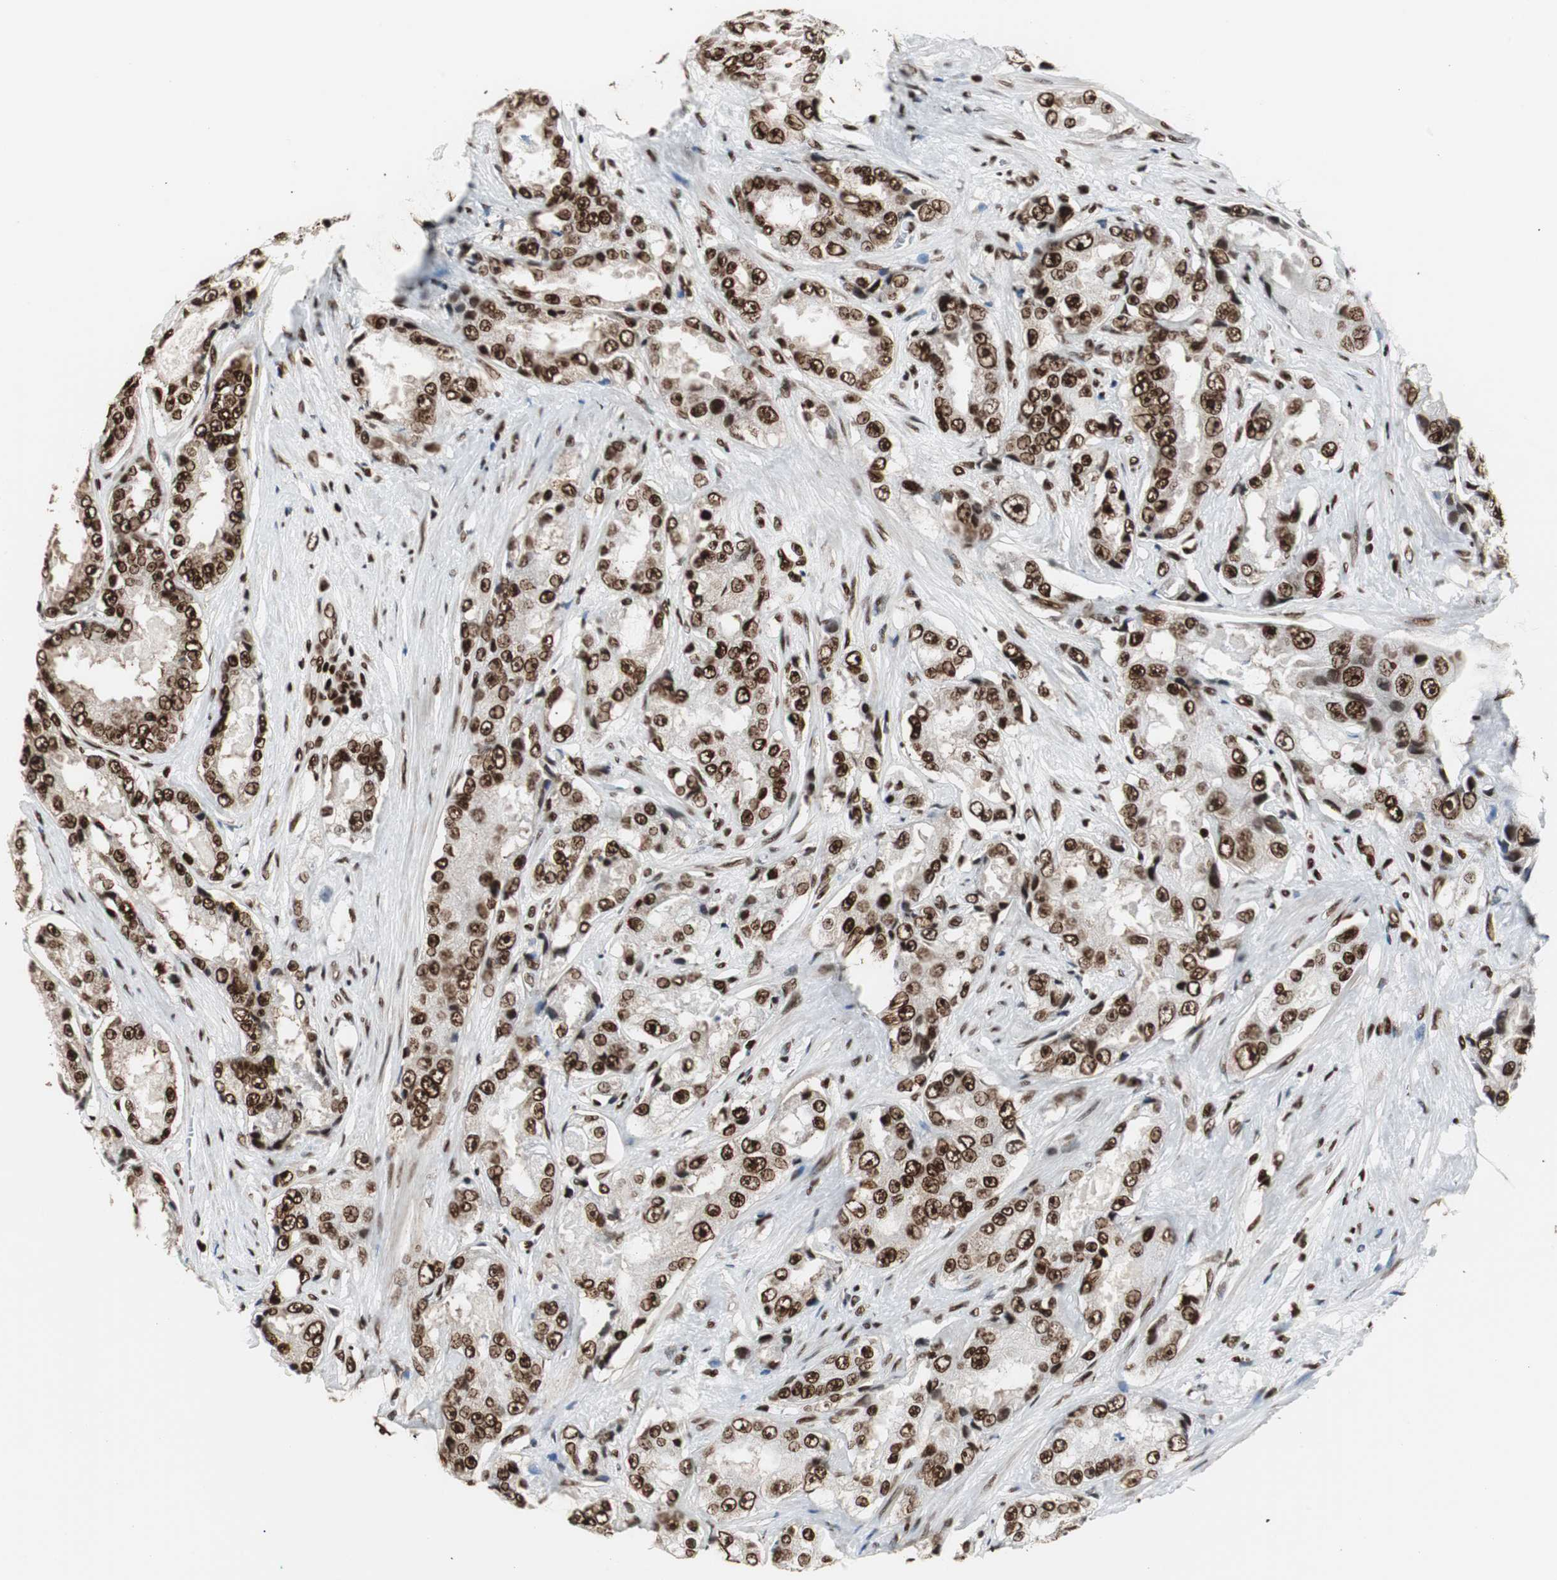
{"staining": {"intensity": "strong", "quantity": ">75%", "location": "cytoplasmic/membranous,nuclear"}, "tissue": "prostate cancer", "cell_type": "Tumor cells", "image_type": "cancer", "snomed": [{"axis": "morphology", "description": "Adenocarcinoma, High grade"}, {"axis": "topography", "description": "Prostate"}], "caption": "An image of human prostate adenocarcinoma (high-grade) stained for a protein demonstrates strong cytoplasmic/membranous and nuclear brown staining in tumor cells.", "gene": "MTA2", "patient": {"sex": "male", "age": 73}}